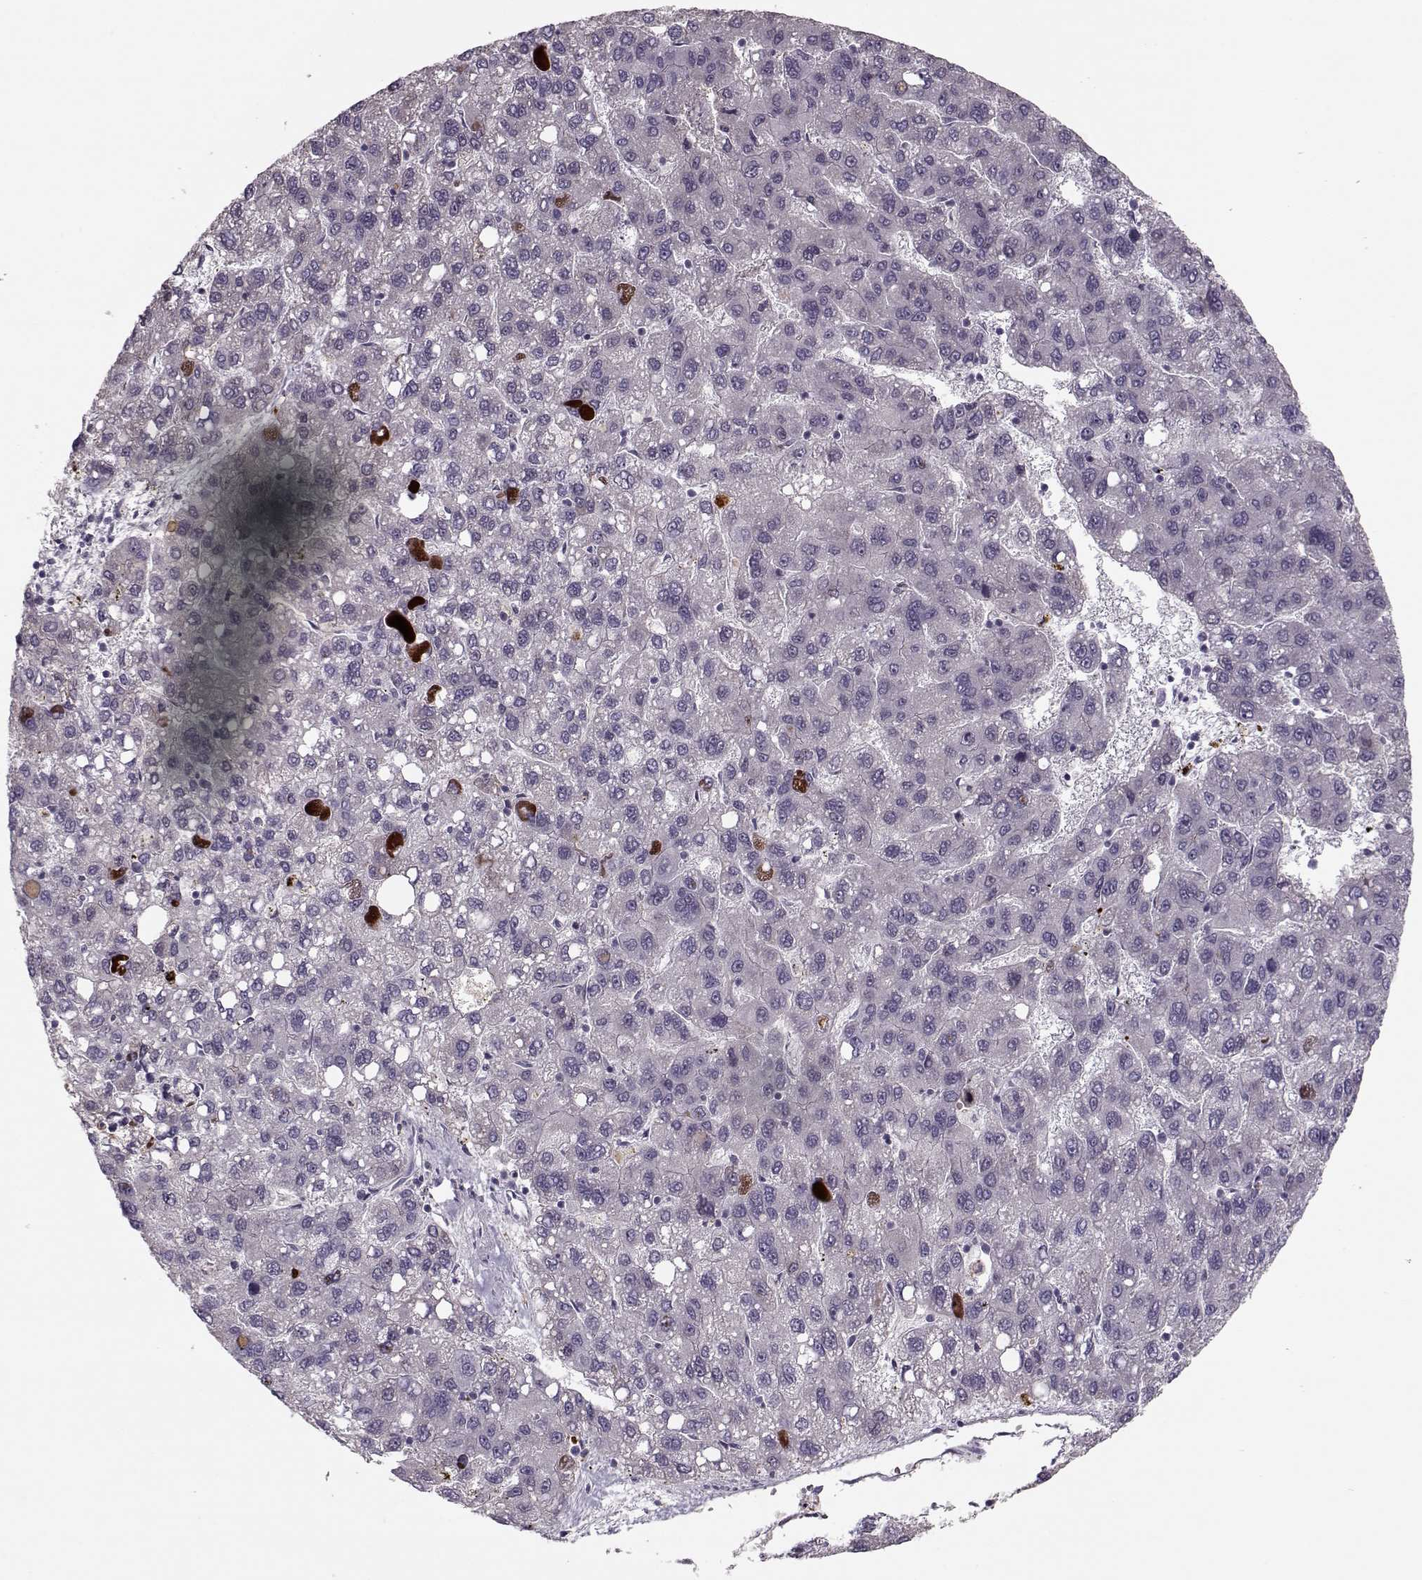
{"staining": {"intensity": "negative", "quantity": "none", "location": "none"}, "tissue": "liver cancer", "cell_type": "Tumor cells", "image_type": "cancer", "snomed": [{"axis": "morphology", "description": "Carcinoma, Hepatocellular, NOS"}, {"axis": "topography", "description": "Liver"}], "caption": "The histopathology image reveals no staining of tumor cells in liver cancer.", "gene": "DNAI3", "patient": {"sex": "female", "age": 82}}